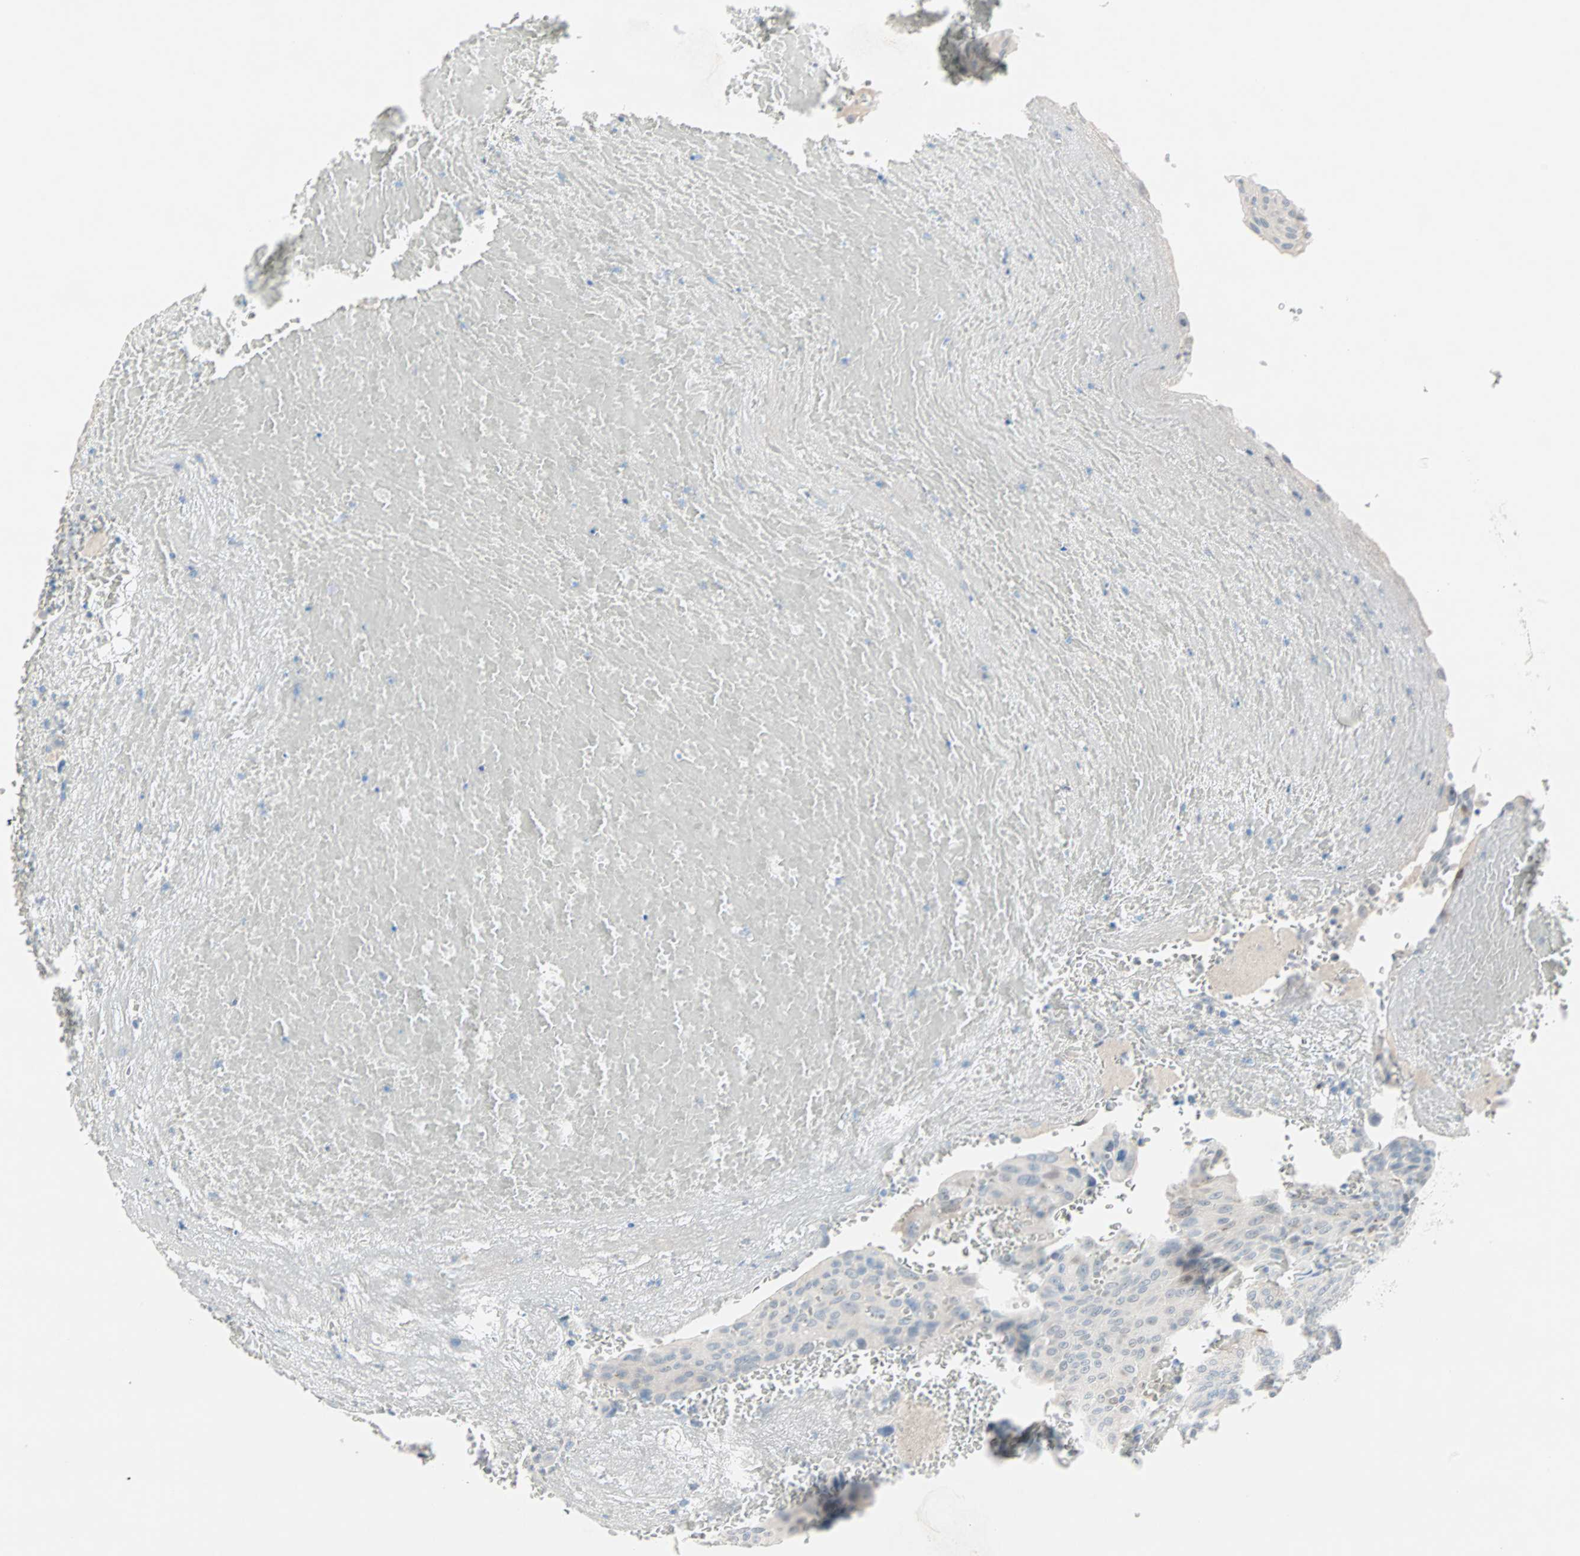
{"staining": {"intensity": "negative", "quantity": "none", "location": "none"}, "tissue": "urothelial cancer", "cell_type": "Tumor cells", "image_type": "cancer", "snomed": [{"axis": "morphology", "description": "Urothelial carcinoma, High grade"}, {"axis": "topography", "description": "Urinary bladder"}], "caption": "This is a image of IHC staining of urothelial cancer, which shows no staining in tumor cells.", "gene": "CAND2", "patient": {"sex": "male", "age": 66}}